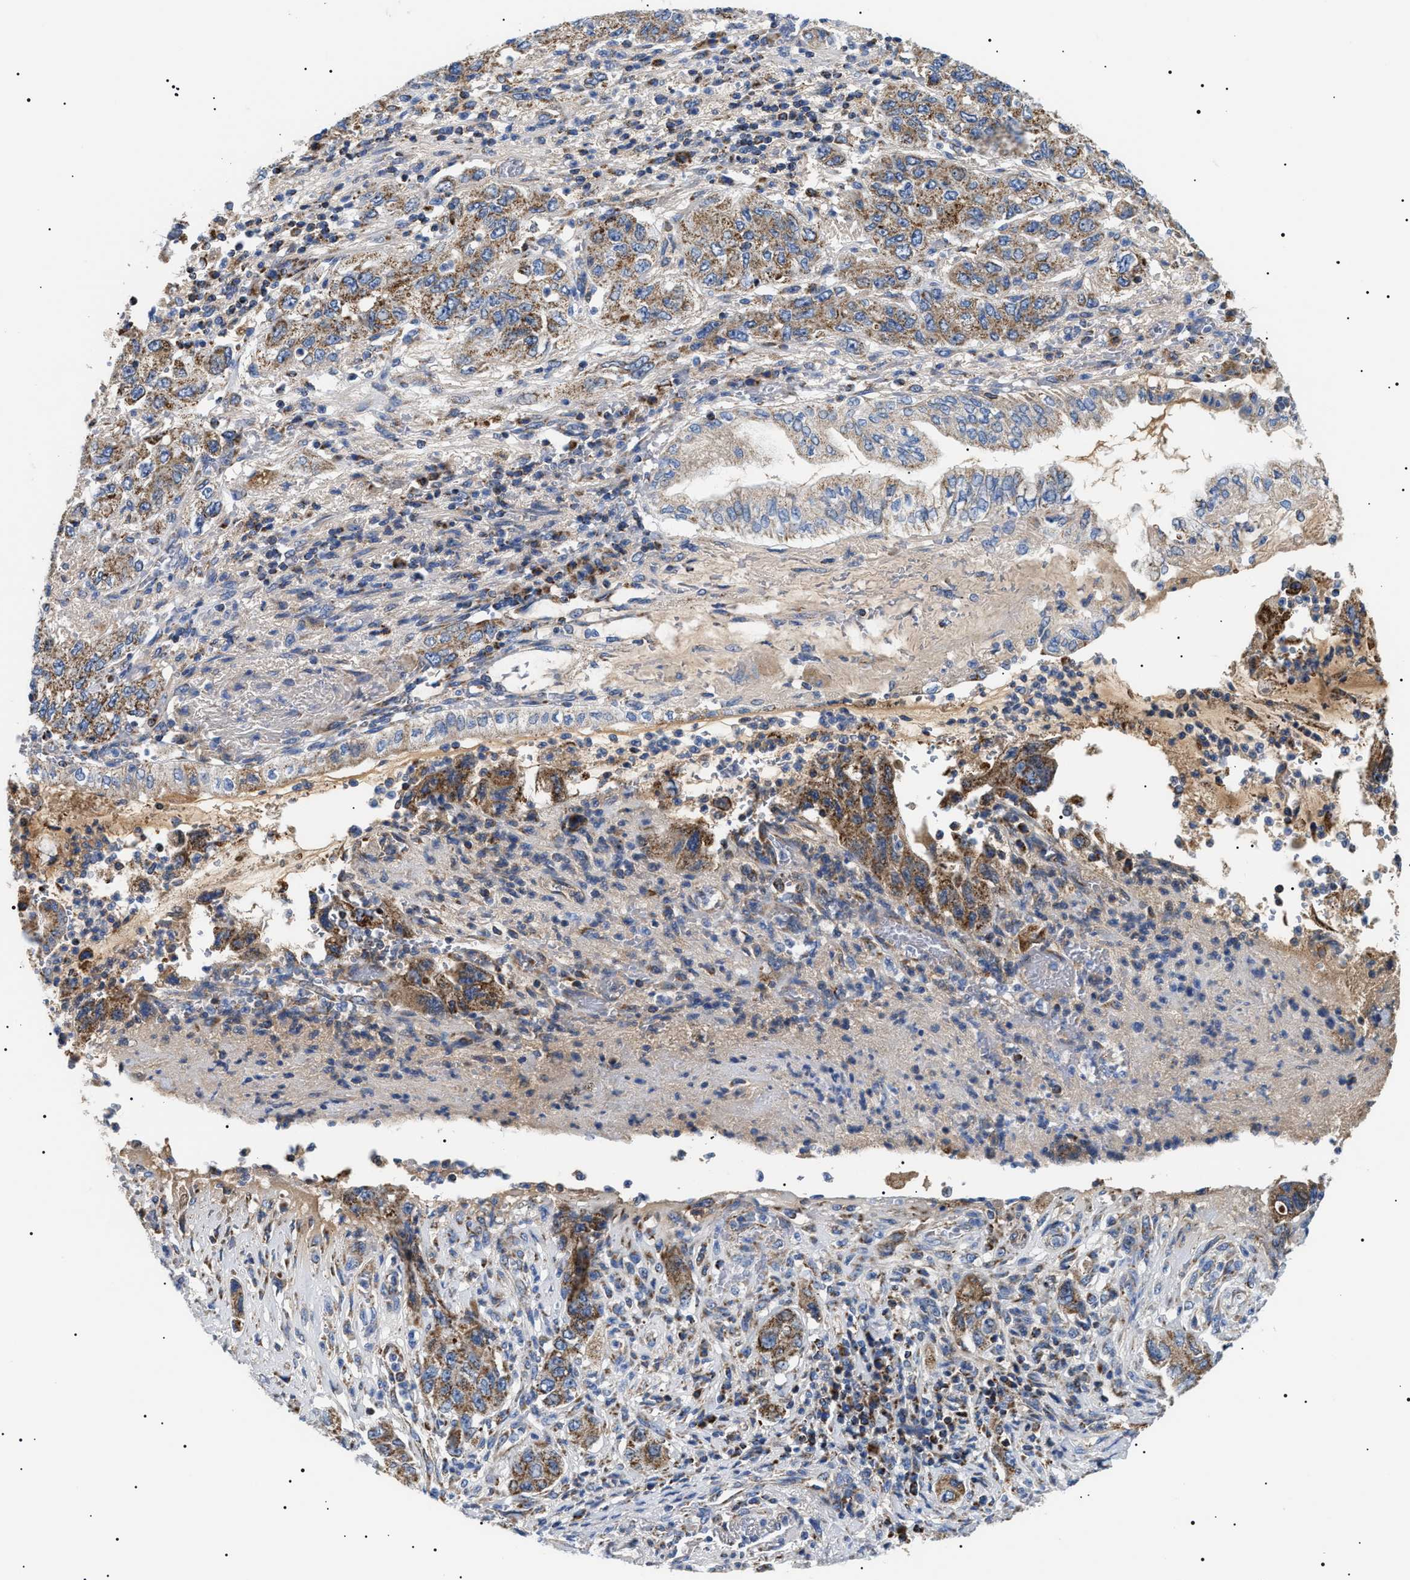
{"staining": {"intensity": "moderate", "quantity": ">75%", "location": "cytoplasmic/membranous"}, "tissue": "pancreatic cancer", "cell_type": "Tumor cells", "image_type": "cancer", "snomed": [{"axis": "morphology", "description": "Adenocarcinoma, NOS"}, {"axis": "topography", "description": "Pancreas"}], "caption": "Protein expression analysis of human pancreatic adenocarcinoma reveals moderate cytoplasmic/membranous expression in approximately >75% of tumor cells.", "gene": "OXSM", "patient": {"sex": "female", "age": 73}}